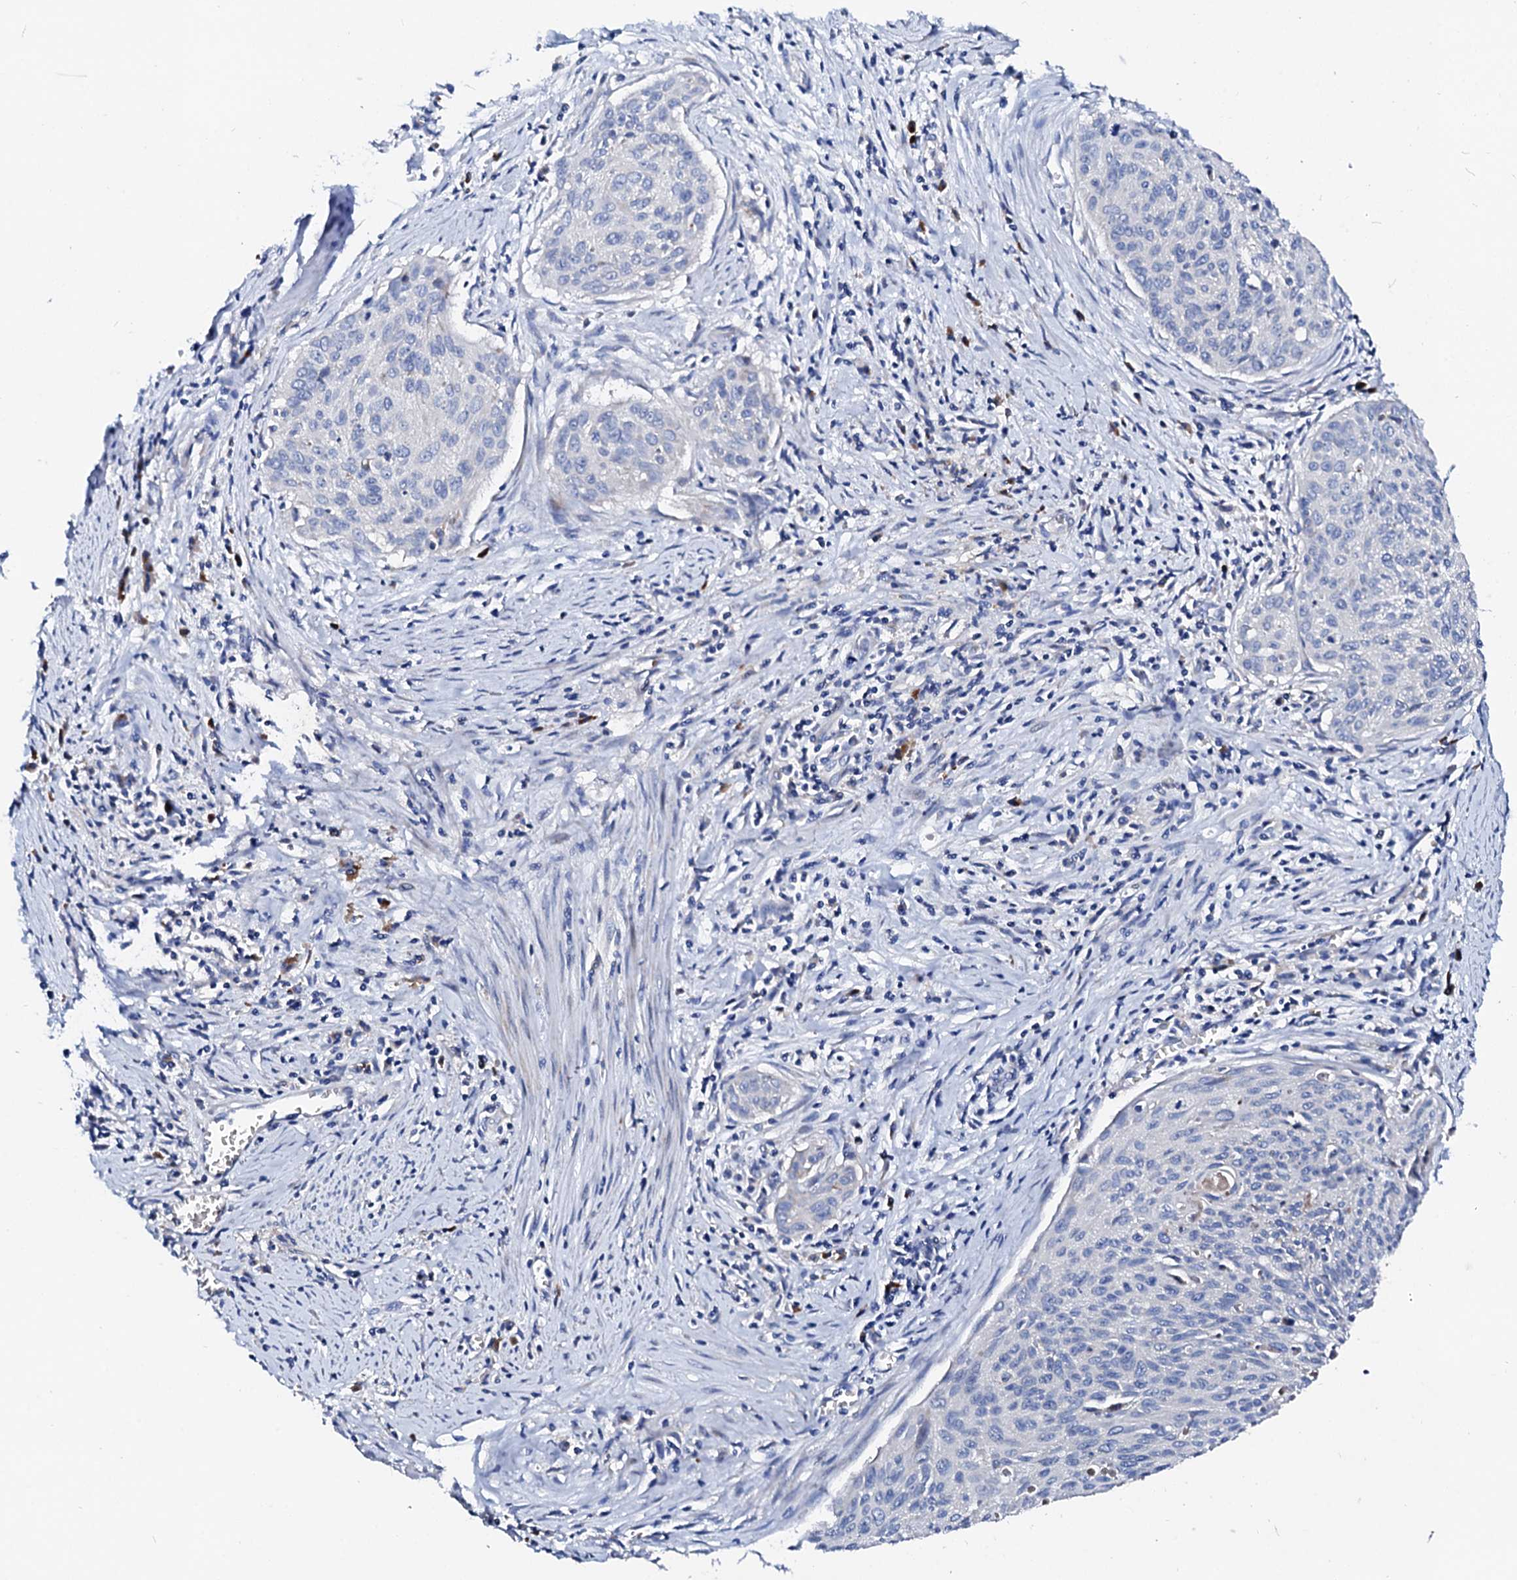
{"staining": {"intensity": "negative", "quantity": "none", "location": "none"}, "tissue": "cervical cancer", "cell_type": "Tumor cells", "image_type": "cancer", "snomed": [{"axis": "morphology", "description": "Squamous cell carcinoma, NOS"}, {"axis": "topography", "description": "Cervix"}], "caption": "This is an IHC image of cervical cancer (squamous cell carcinoma). There is no positivity in tumor cells.", "gene": "SLC10A7", "patient": {"sex": "female", "age": 55}}